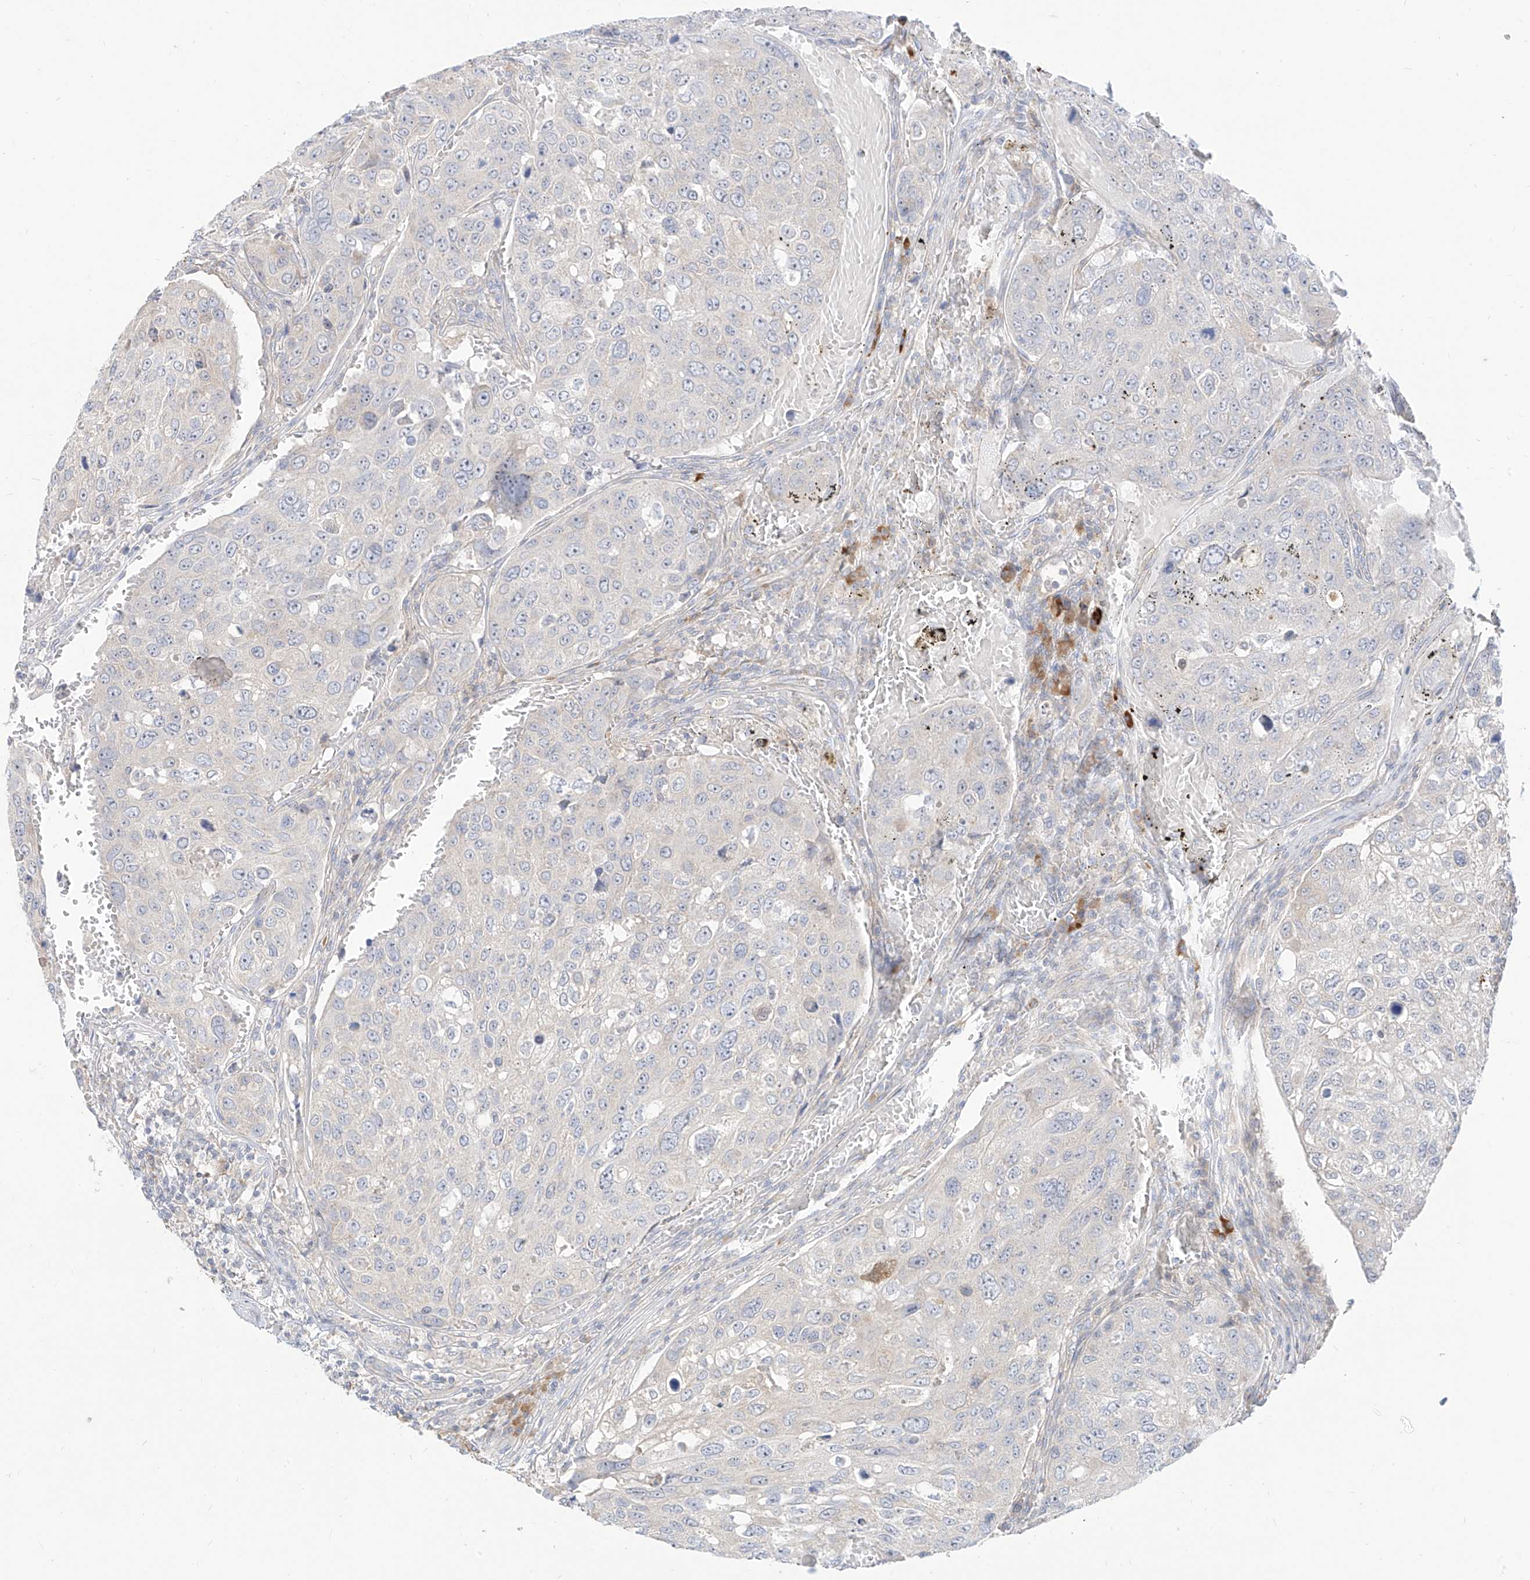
{"staining": {"intensity": "negative", "quantity": "none", "location": "none"}, "tissue": "urothelial cancer", "cell_type": "Tumor cells", "image_type": "cancer", "snomed": [{"axis": "morphology", "description": "Urothelial carcinoma, High grade"}, {"axis": "topography", "description": "Lymph node"}, {"axis": "topography", "description": "Urinary bladder"}], "caption": "DAB immunohistochemical staining of human urothelial cancer displays no significant positivity in tumor cells.", "gene": "SYTL3", "patient": {"sex": "male", "age": 51}}